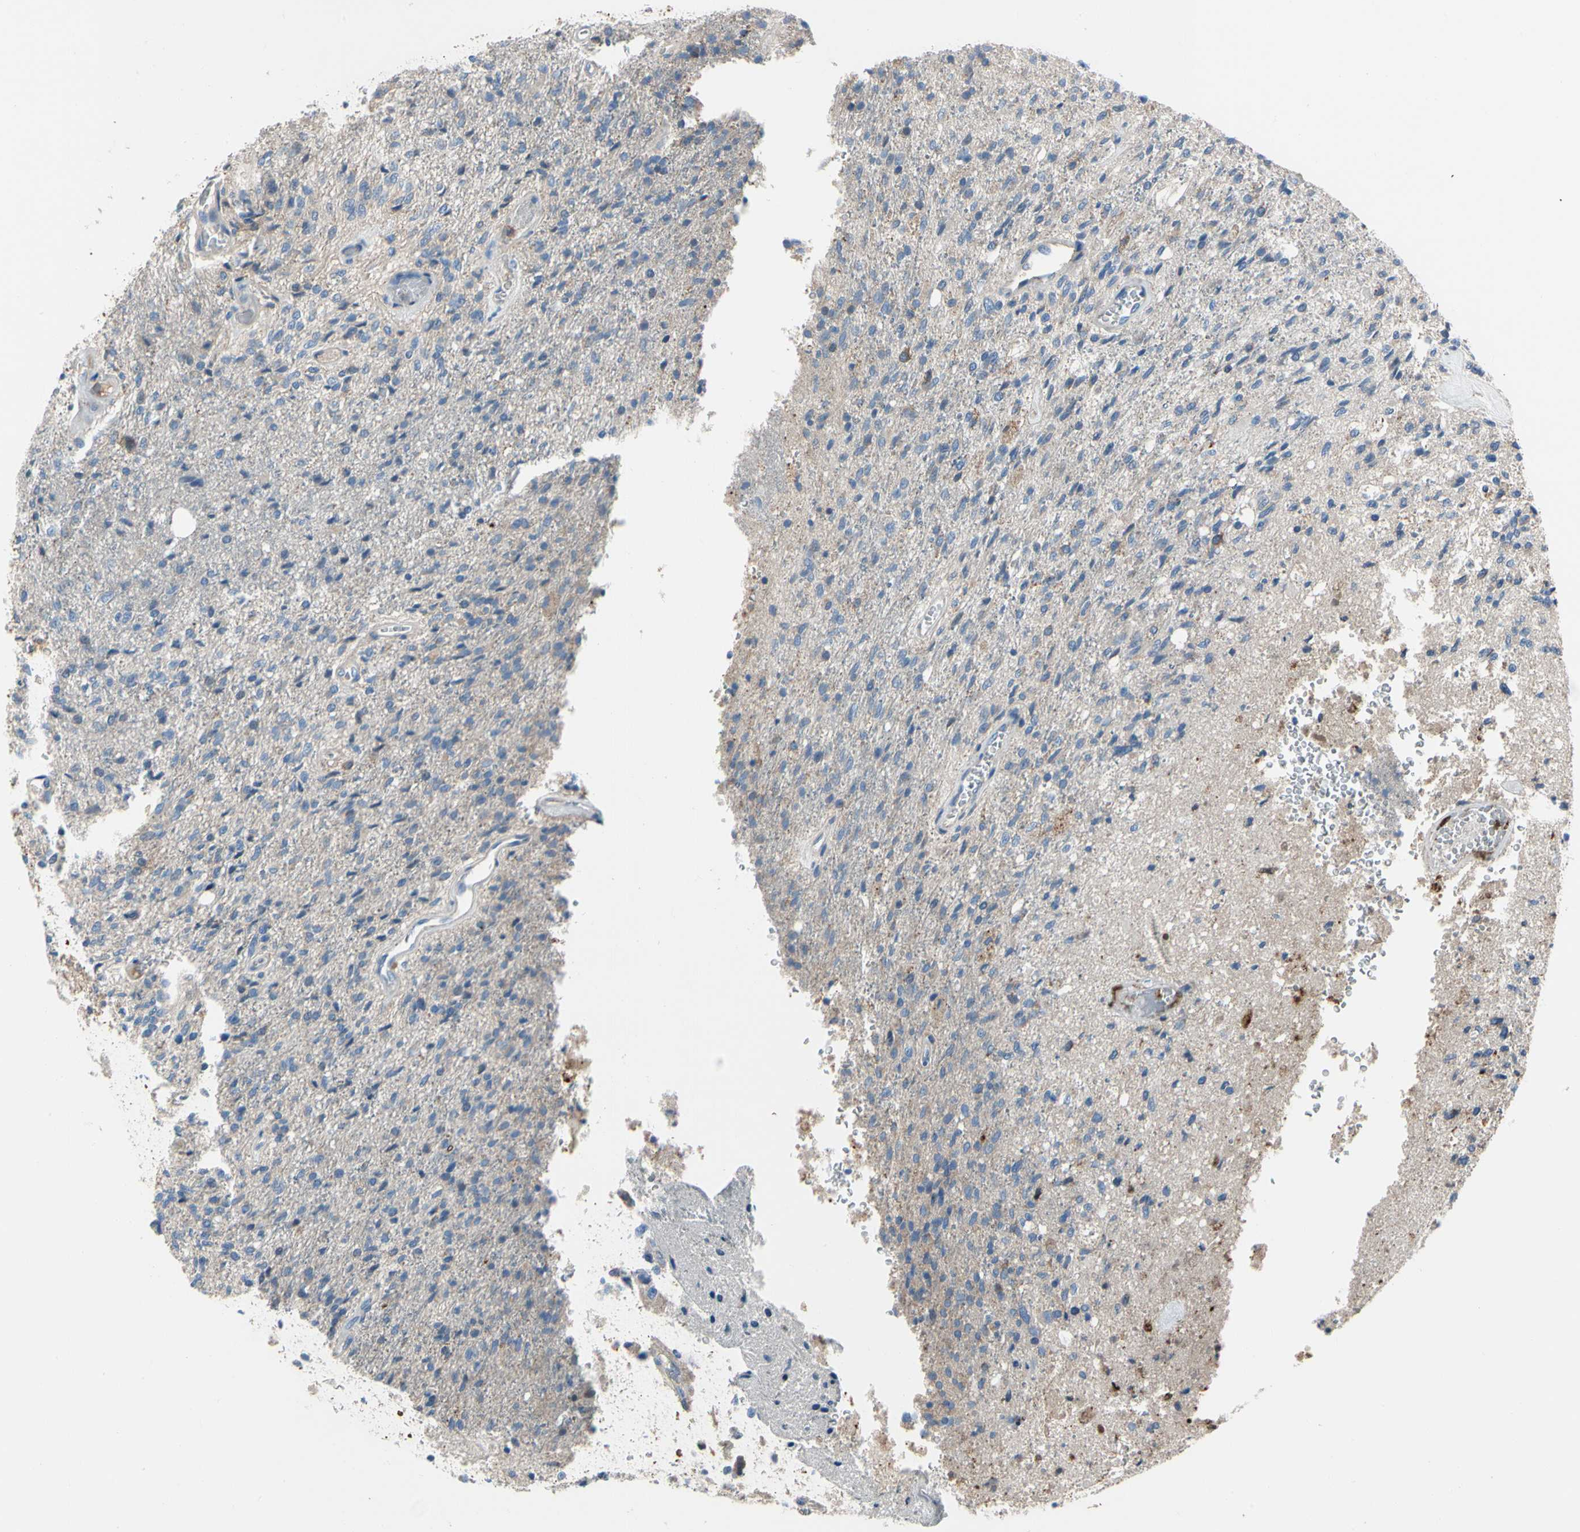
{"staining": {"intensity": "negative", "quantity": "none", "location": "none"}, "tissue": "glioma", "cell_type": "Tumor cells", "image_type": "cancer", "snomed": [{"axis": "morphology", "description": "Normal tissue, NOS"}, {"axis": "morphology", "description": "Glioma, malignant, High grade"}, {"axis": "topography", "description": "Cerebral cortex"}], "caption": "DAB immunohistochemical staining of human malignant glioma (high-grade) demonstrates no significant staining in tumor cells. (DAB immunohistochemistry (IHC) visualized using brightfield microscopy, high magnification).", "gene": "HJURP", "patient": {"sex": "male", "age": 77}}